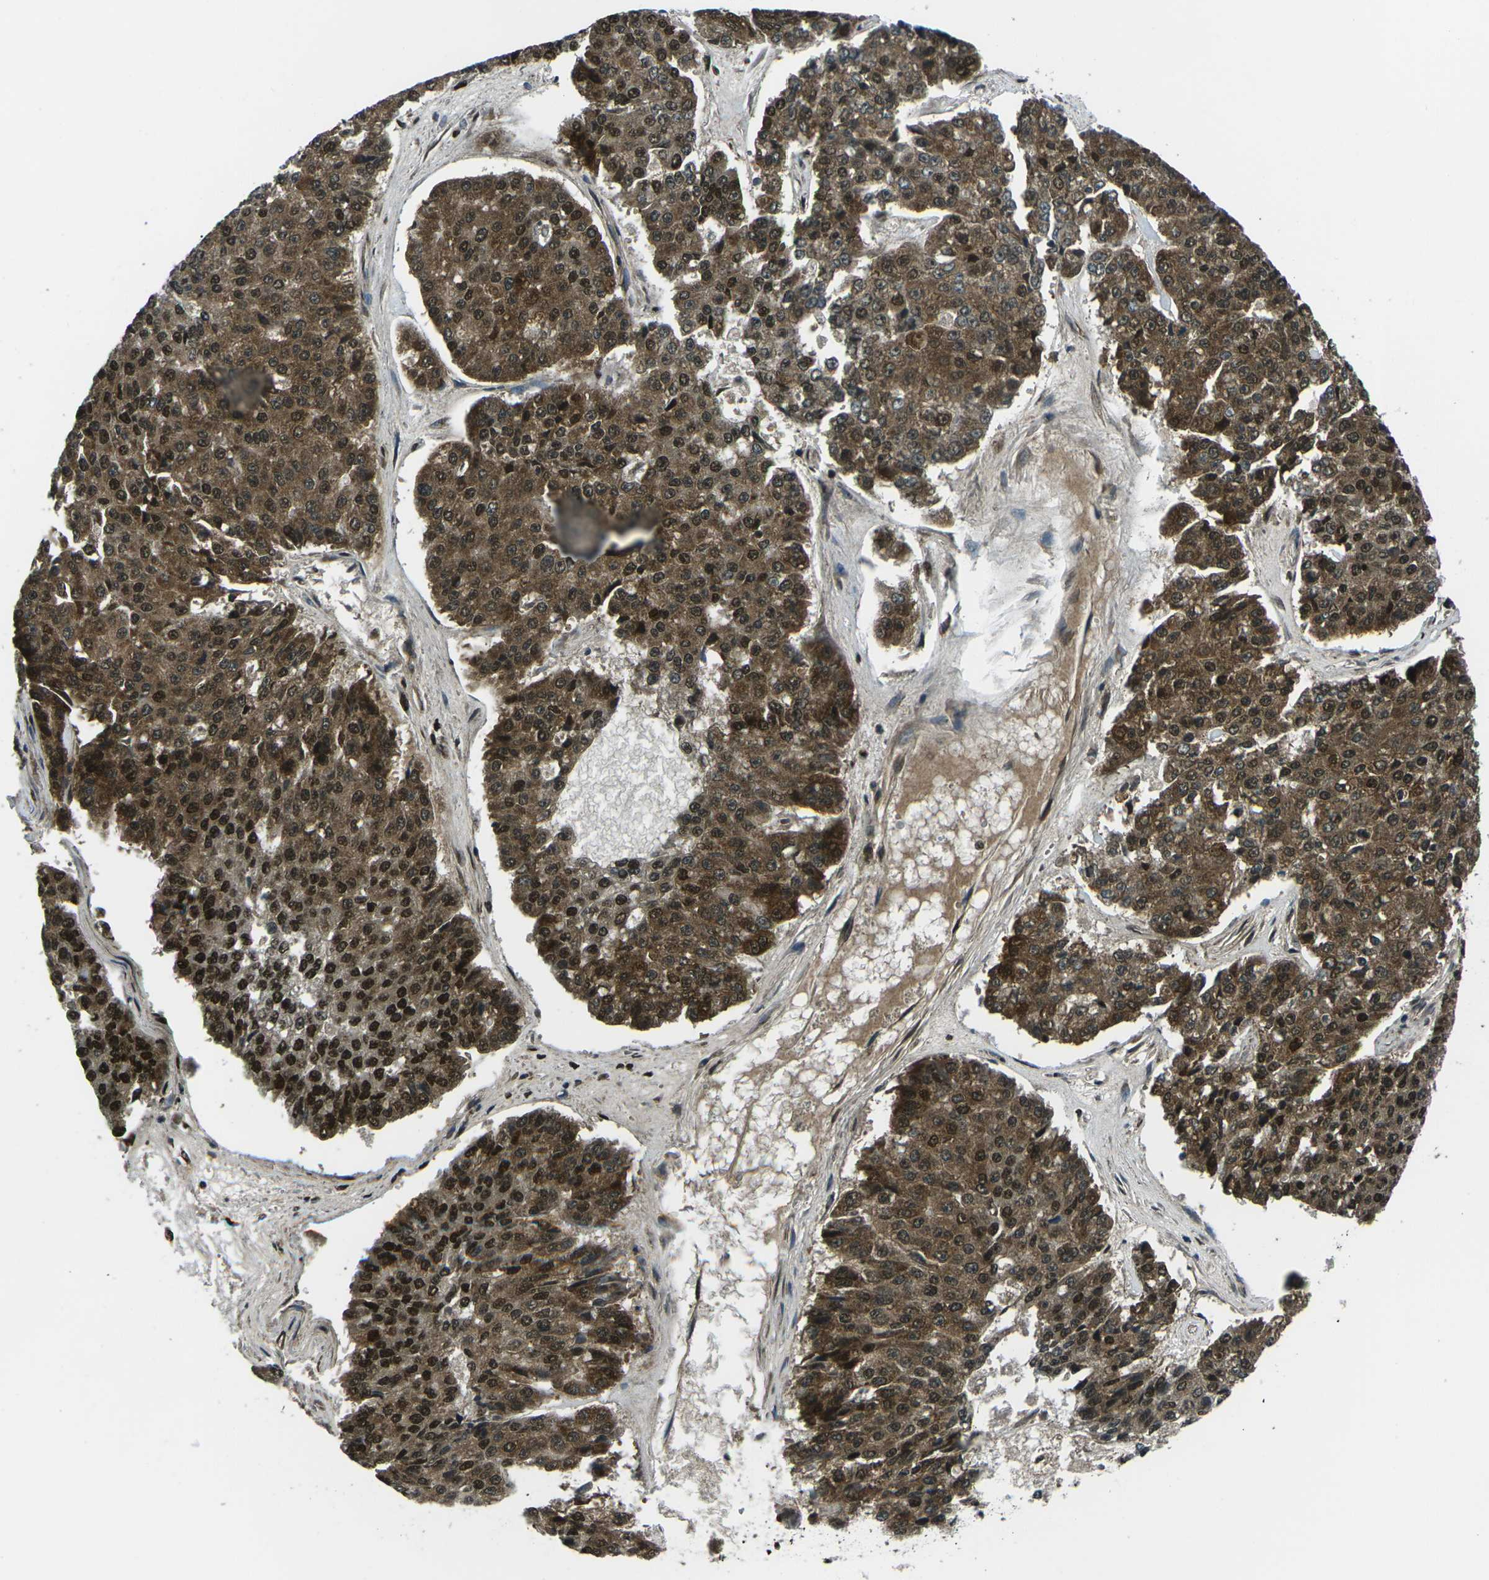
{"staining": {"intensity": "strong", "quantity": ">75%", "location": "cytoplasmic/membranous,nuclear"}, "tissue": "pancreatic cancer", "cell_type": "Tumor cells", "image_type": "cancer", "snomed": [{"axis": "morphology", "description": "Adenocarcinoma, NOS"}, {"axis": "topography", "description": "Pancreas"}], "caption": "Human pancreatic cancer stained with a protein marker reveals strong staining in tumor cells.", "gene": "HNRNPL", "patient": {"sex": "male", "age": 50}}